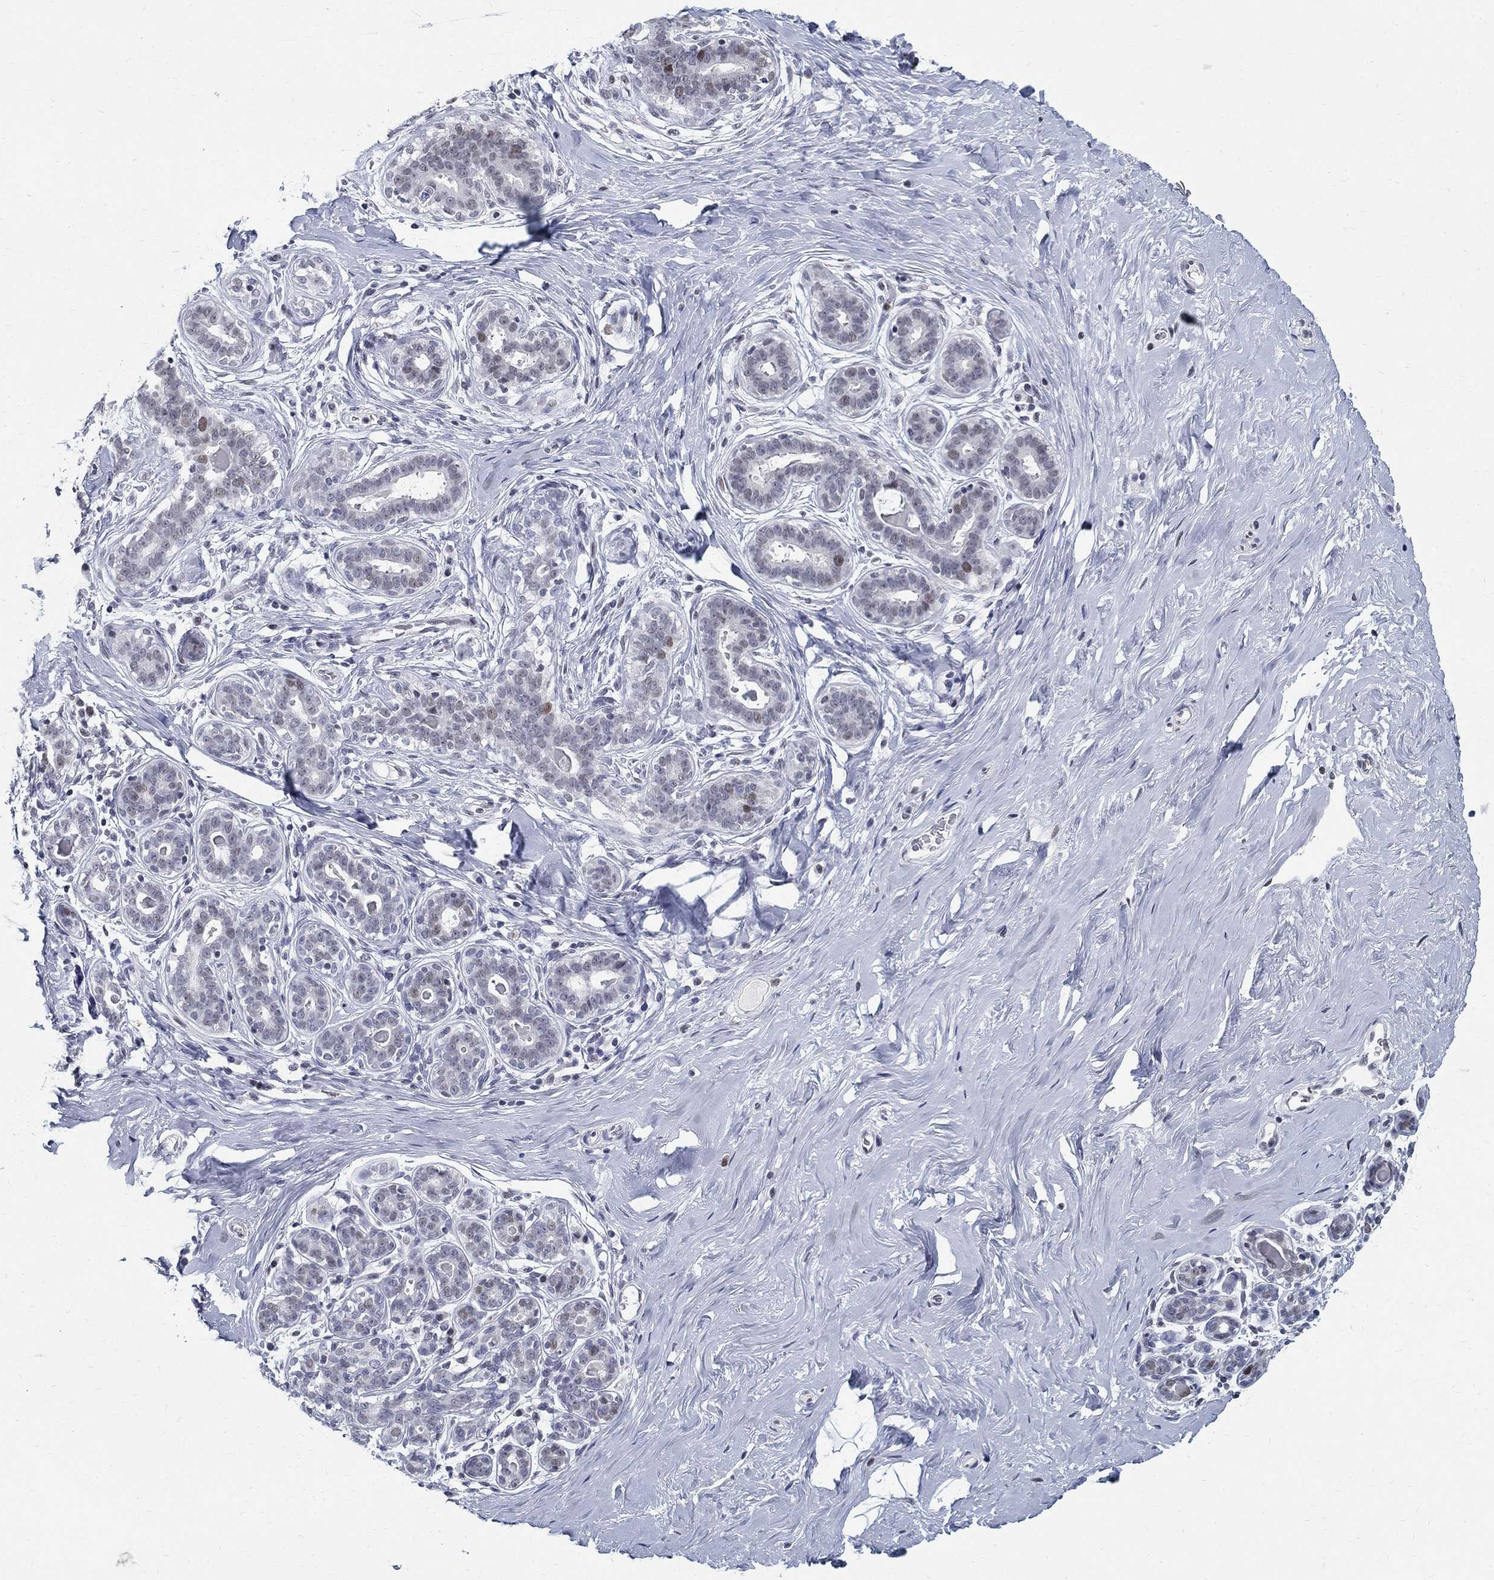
{"staining": {"intensity": "negative", "quantity": "none", "location": "none"}, "tissue": "breast", "cell_type": "Adipocytes", "image_type": "normal", "snomed": [{"axis": "morphology", "description": "Normal tissue, NOS"}, {"axis": "topography", "description": "Skin"}, {"axis": "topography", "description": "Breast"}], "caption": "Immunohistochemistry histopathology image of unremarkable breast: human breast stained with DAB (3,3'-diaminobenzidine) shows no significant protein staining in adipocytes.", "gene": "BHLHE22", "patient": {"sex": "female", "age": 43}}